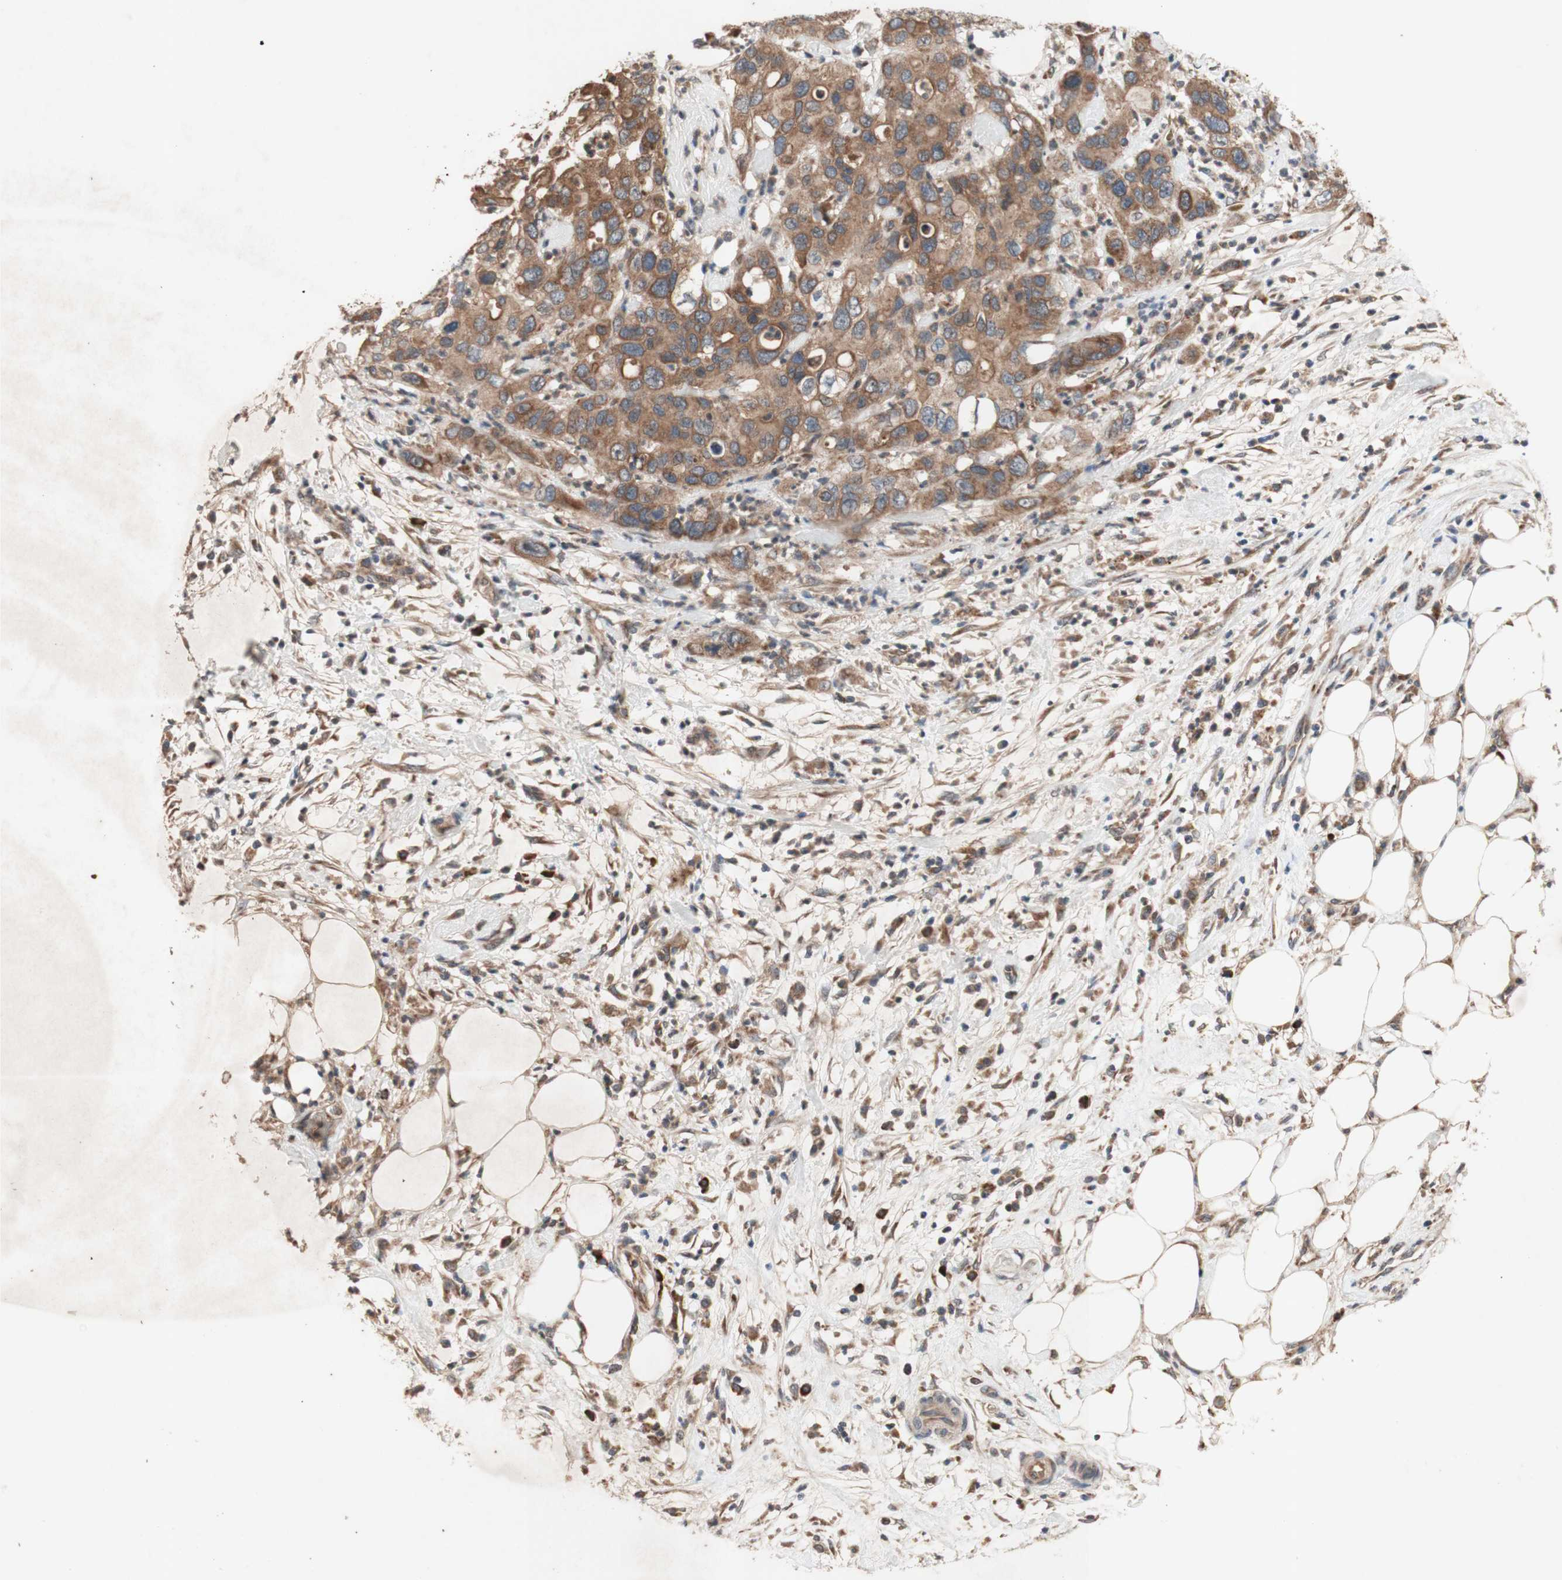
{"staining": {"intensity": "moderate", "quantity": ">75%", "location": "cytoplasmic/membranous"}, "tissue": "pancreatic cancer", "cell_type": "Tumor cells", "image_type": "cancer", "snomed": [{"axis": "morphology", "description": "Adenocarcinoma, NOS"}, {"axis": "topography", "description": "Pancreas"}], "caption": "Pancreatic adenocarcinoma stained with a brown dye displays moderate cytoplasmic/membranous positive positivity in approximately >75% of tumor cells.", "gene": "DDOST", "patient": {"sex": "female", "age": 71}}